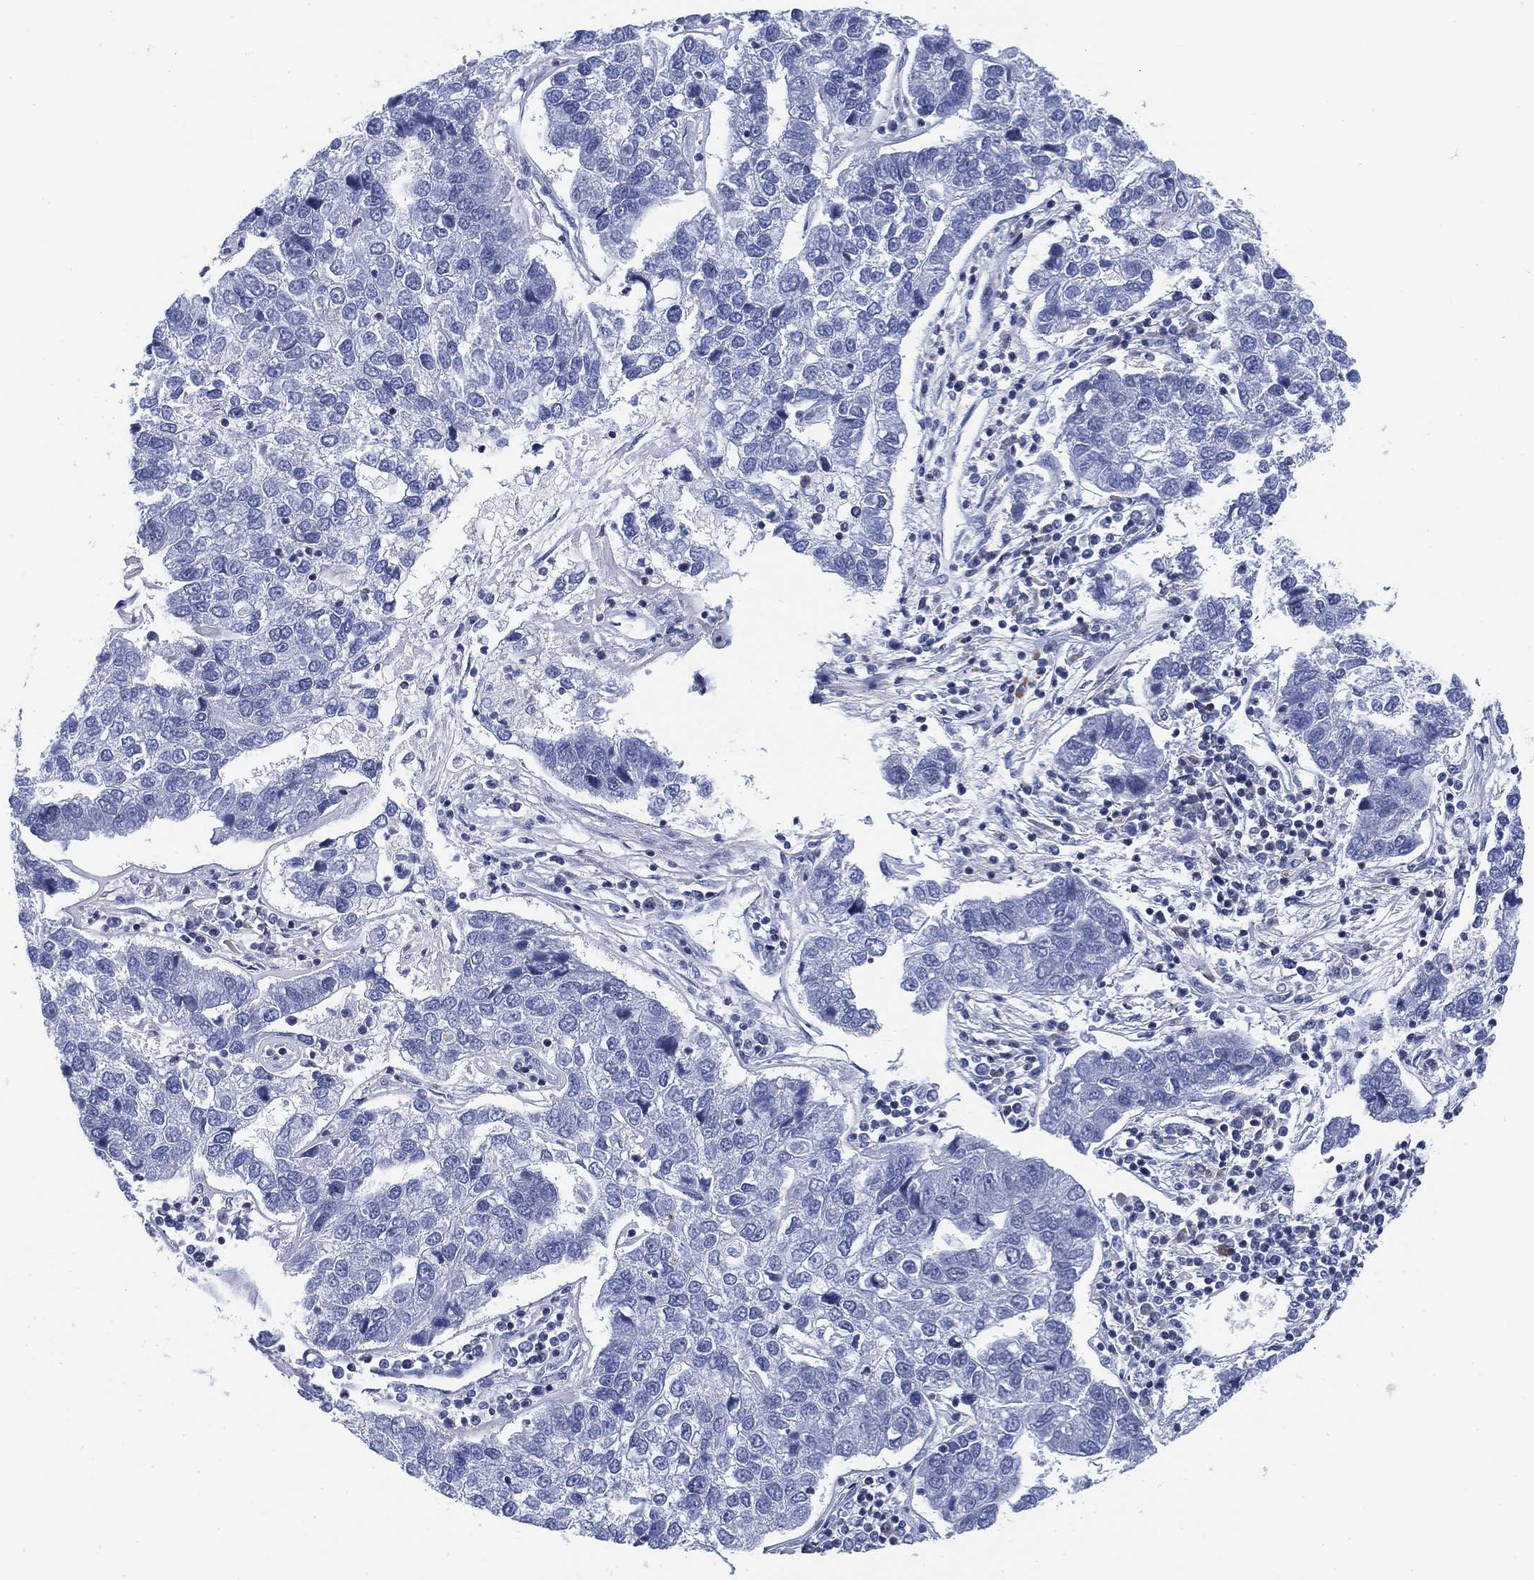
{"staining": {"intensity": "negative", "quantity": "none", "location": "none"}, "tissue": "pancreatic cancer", "cell_type": "Tumor cells", "image_type": "cancer", "snomed": [{"axis": "morphology", "description": "Adenocarcinoma, NOS"}, {"axis": "topography", "description": "Pancreas"}], "caption": "Immunohistochemical staining of pancreatic adenocarcinoma displays no significant staining in tumor cells.", "gene": "FYB1", "patient": {"sex": "female", "age": 61}}